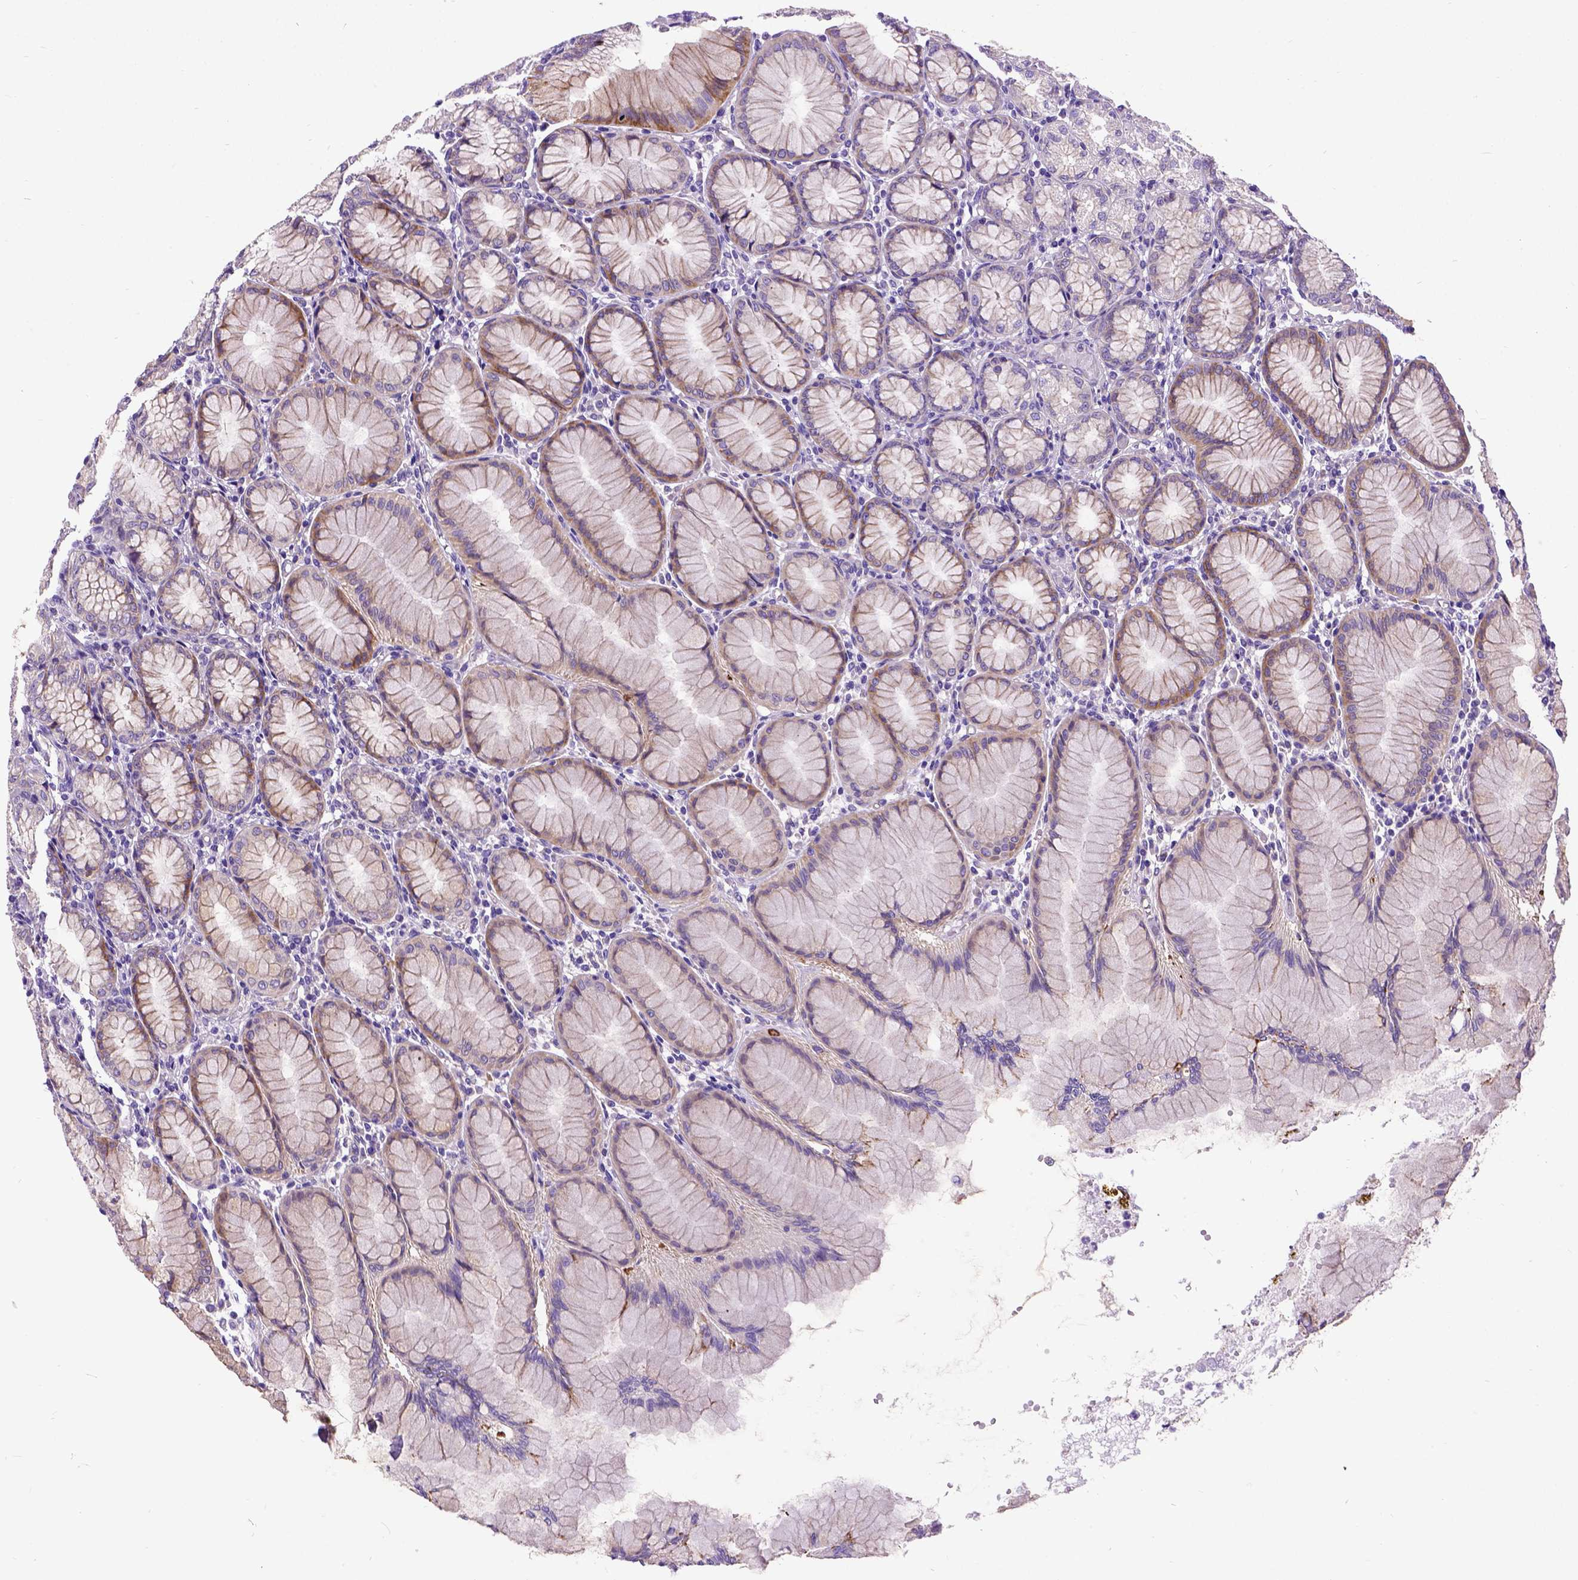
{"staining": {"intensity": "moderate", "quantity": "<25%", "location": "cytoplasmic/membranous"}, "tissue": "stomach", "cell_type": "Glandular cells", "image_type": "normal", "snomed": [{"axis": "morphology", "description": "Normal tissue, NOS"}, {"axis": "topography", "description": "Stomach"}], "caption": "This image reveals immunohistochemistry staining of benign stomach, with low moderate cytoplasmic/membranous staining in approximately <25% of glandular cells.", "gene": "CFAP54", "patient": {"sex": "female", "age": 57}}